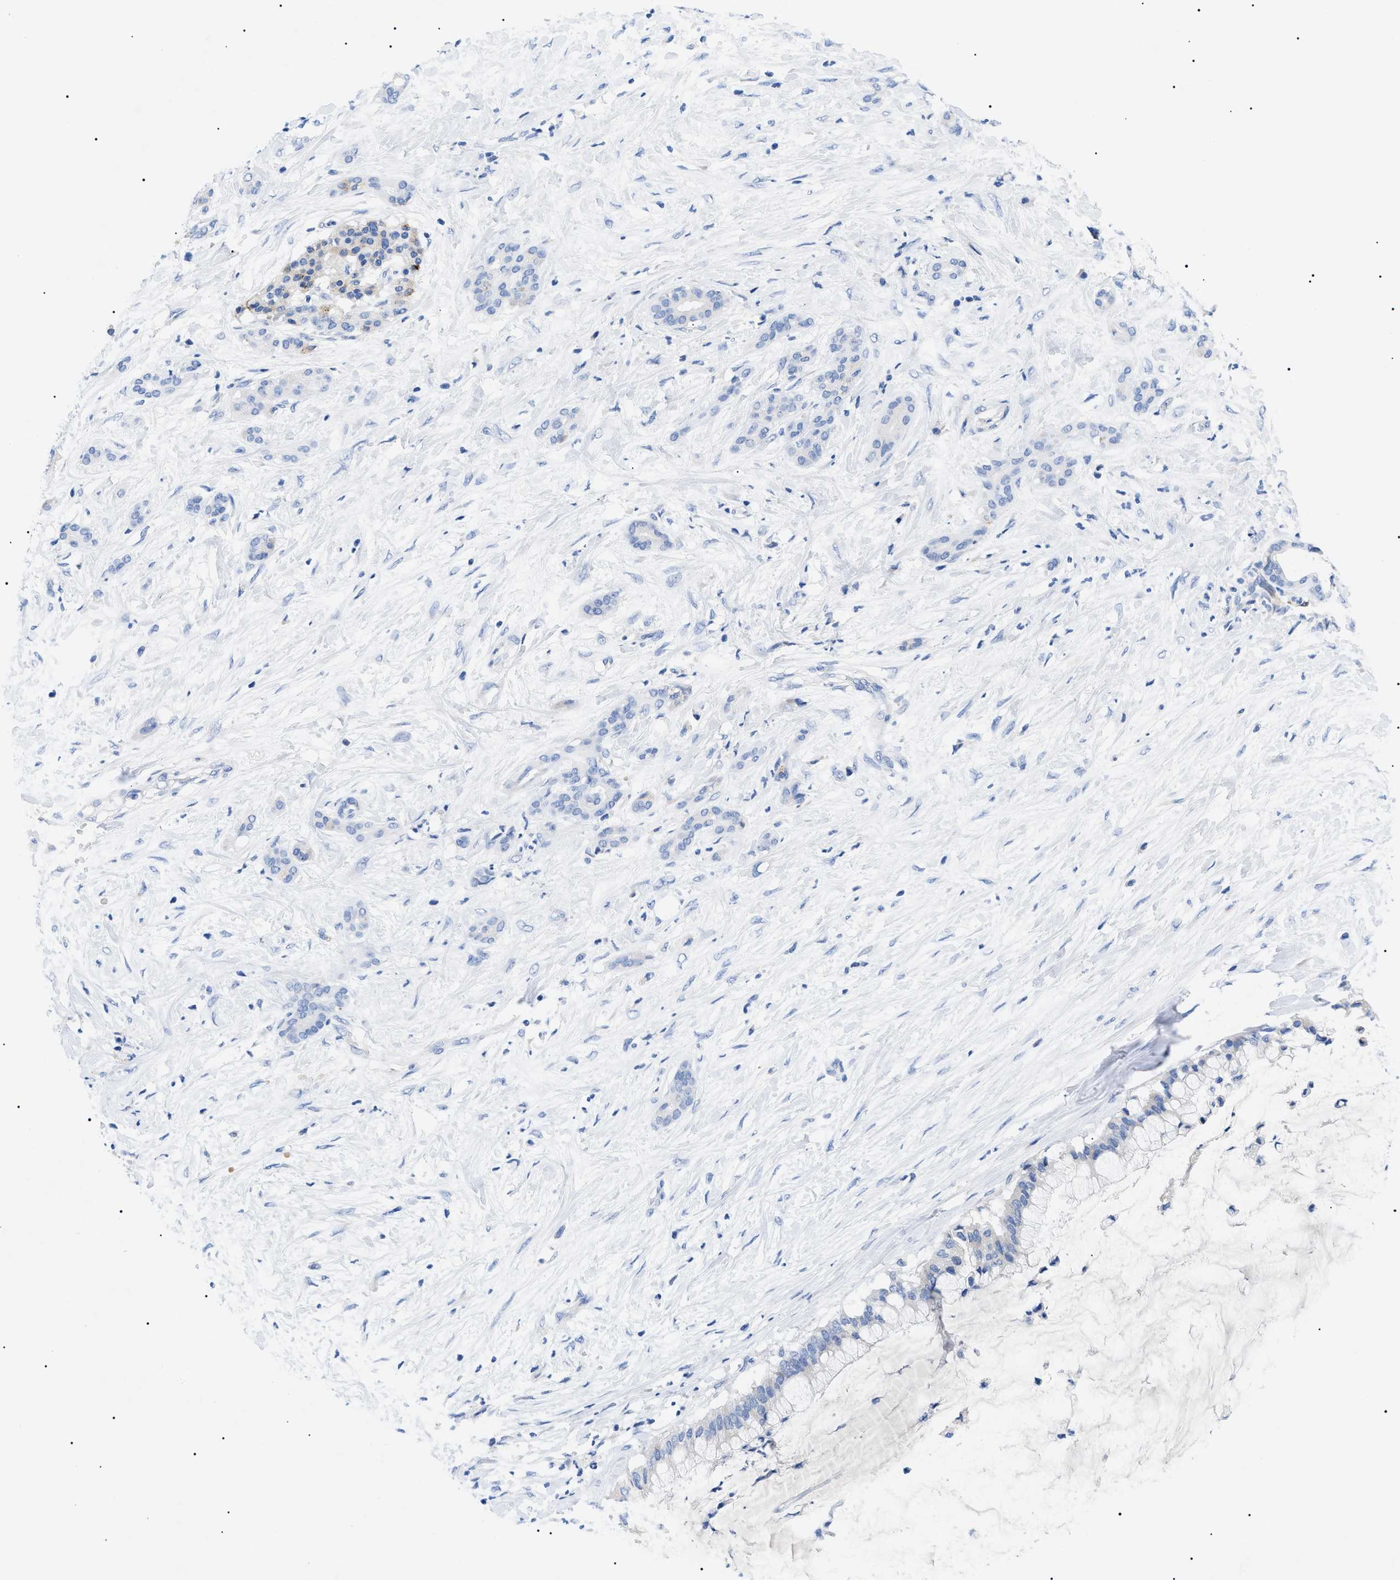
{"staining": {"intensity": "negative", "quantity": "none", "location": "none"}, "tissue": "pancreatic cancer", "cell_type": "Tumor cells", "image_type": "cancer", "snomed": [{"axis": "morphology", "description": "Adenocarcinoma, NOS"}, {"axis": "topography", "description": "Pancreas"}], "caption": "Pancreatic cancer (adenocarcinoma) was stained to show a protein in brown. There is no significant positivity in tumor cells.", "gene": "ACKR1", "patient": {"sex": "male", "age": 41}}